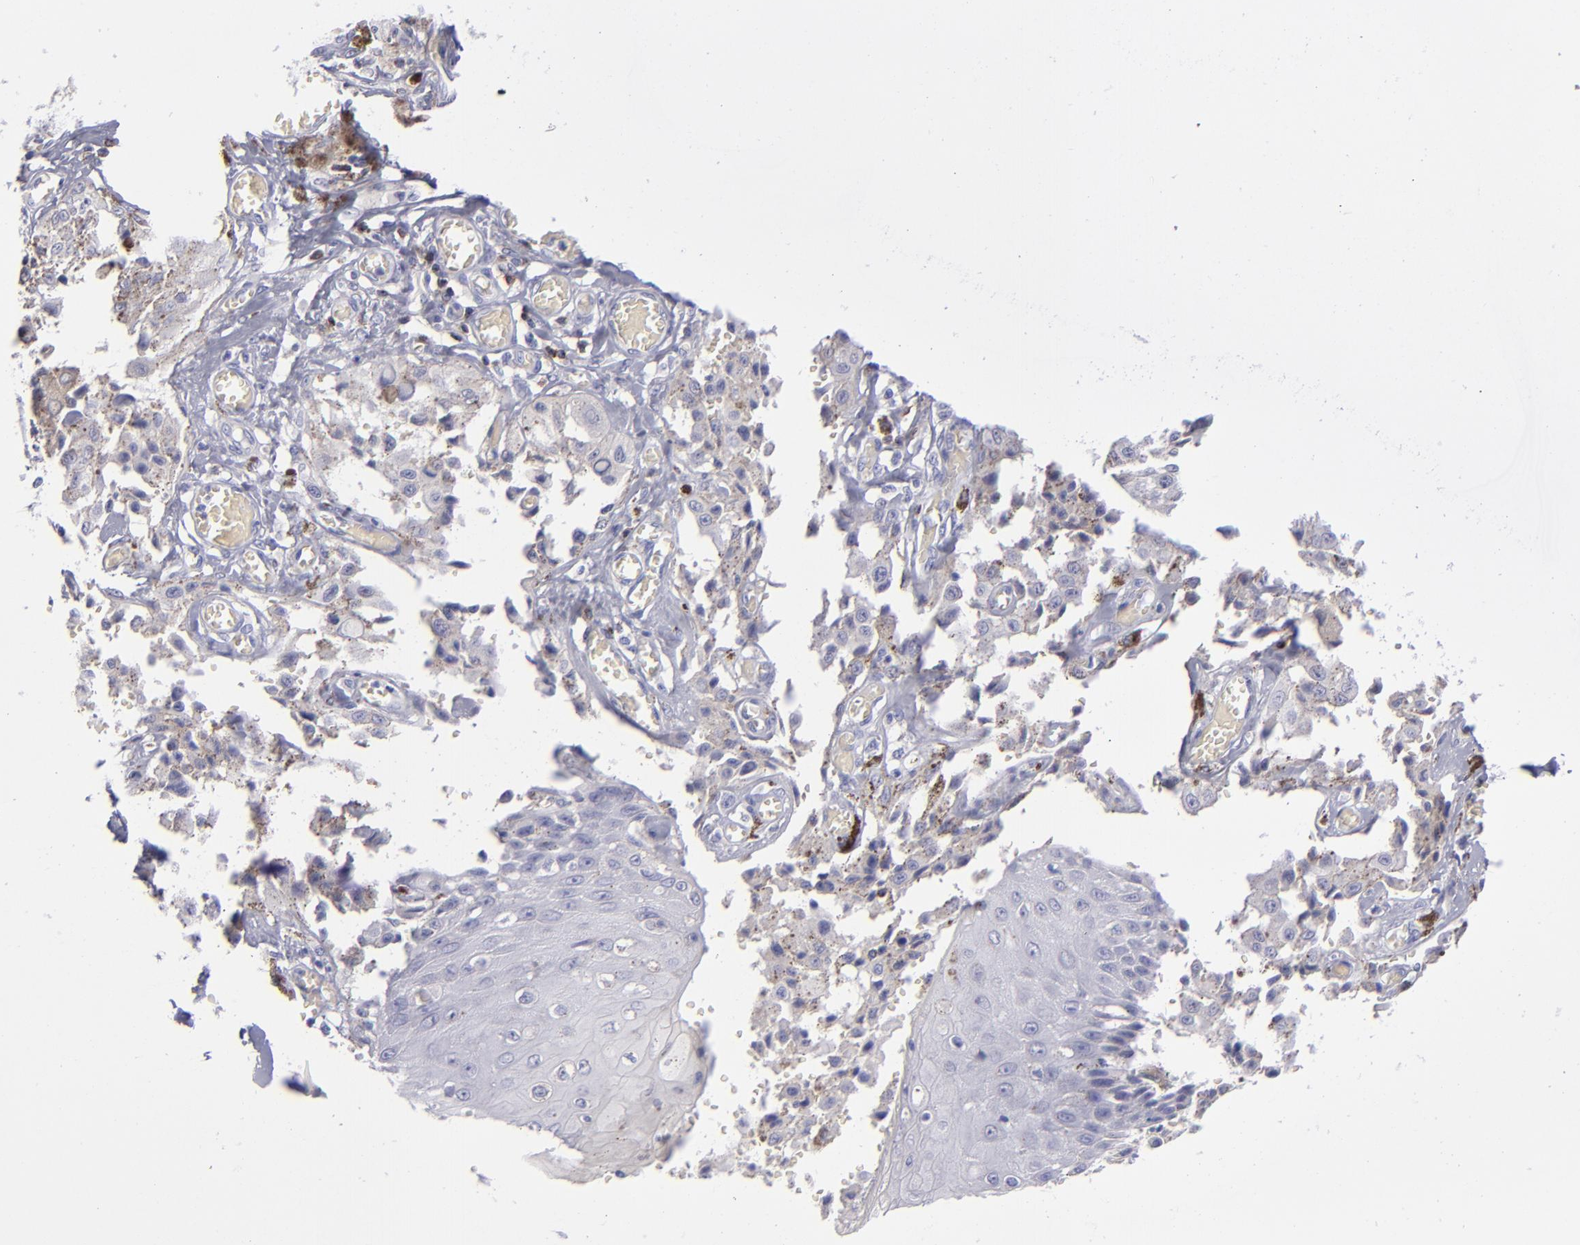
{"staining": {"intensity": "negative", "quantity": "none", "location": "none"}, "tissue": "melanoma", "cell_type": "Tumor cells", "image_type": "cancer", "snomed": [{"axis": "morphology", "description": "Malignant melanoma, NOS"}, {"axis": "topography", "description": "Skin"}], "caption": "Protein analysis of malignant melanoma exhibits no significant expression in tumor cells.", "gene": "CD2", "patient": {"sex": "female", "age": 82}}